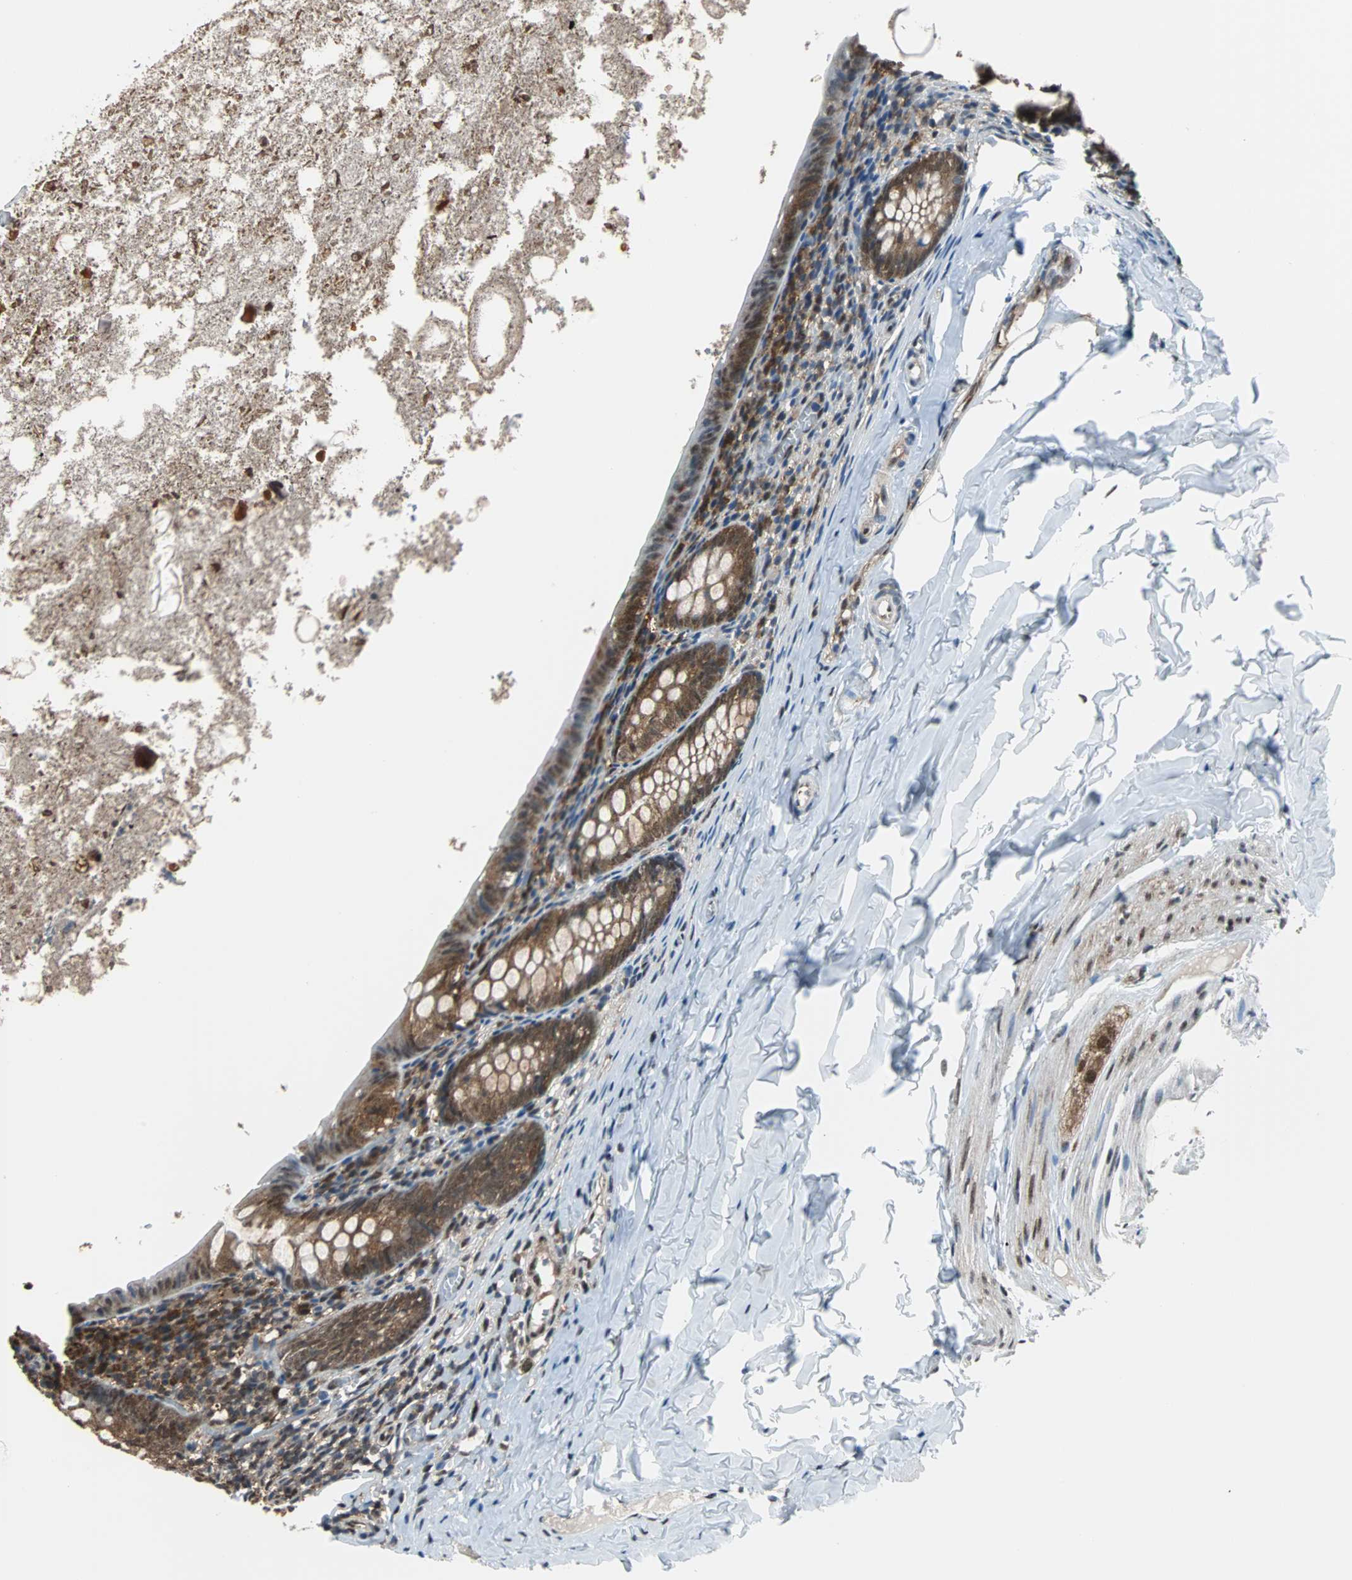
{"staining": {"intensity": "moderate", "quantity": "25%-75%", "location": "cytoplasmic/membranous,nuclear"}, "tissue": "appendix", "cell_type": "Glandular cells", "image_type": "normal", "snomed": [{"axis": "morphology", "description": "Normal tissue, NOS"}, {"axis": "topography", "description": "Appendix"}], "caption": "A histopathology image of human appendix stained for a protein shows moderate cytoplasmic/membranous,nuclear brown staining in glandular cells. Using DAB (3,3'-diaminobenzidine) (brown) and hematoxylin (blue) stains, captured at high magnification using brightfield microscopy.", "gene": "VCP", "patient": {"sex": "female", "age": 10}}